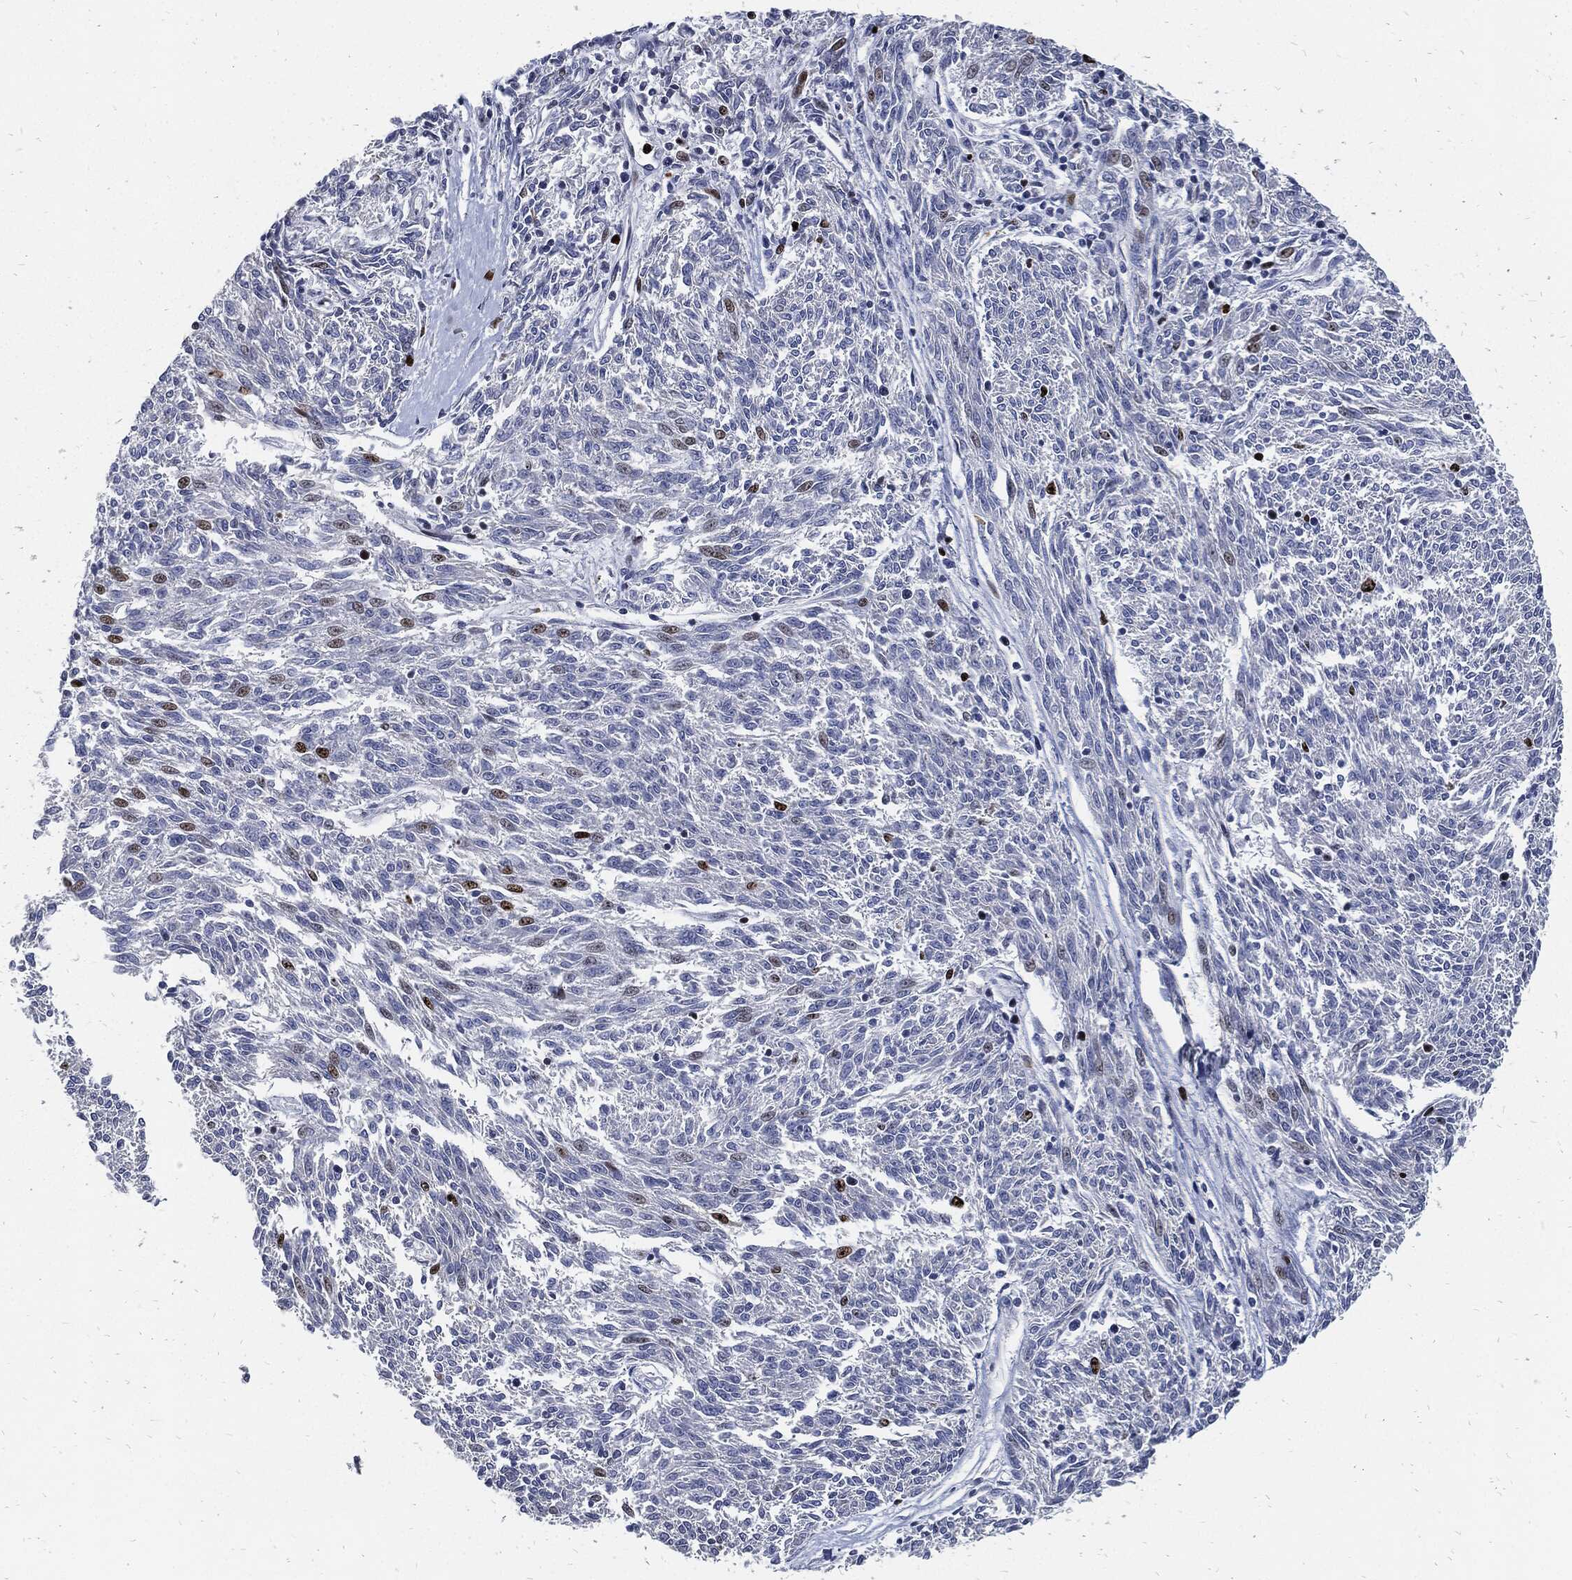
{"staining": {"intensity": "strong", "quantity": "<25%", "location": "nuclear"}, "tissue": "melanoma", "cell_type": "Tumor cells", "image_type": "cancer", "snomed": [{"axis": "morphology", "description": "Malignant melanoma, NOS"}, {"axis": "topography", "description": "Skin"}], "caption": "A brown stain highlights strong nuclear staining of a protein in malignant melanoma tumor cells.", "gene": "MKI67", "patient": {"sex": "female", "age": 72}}